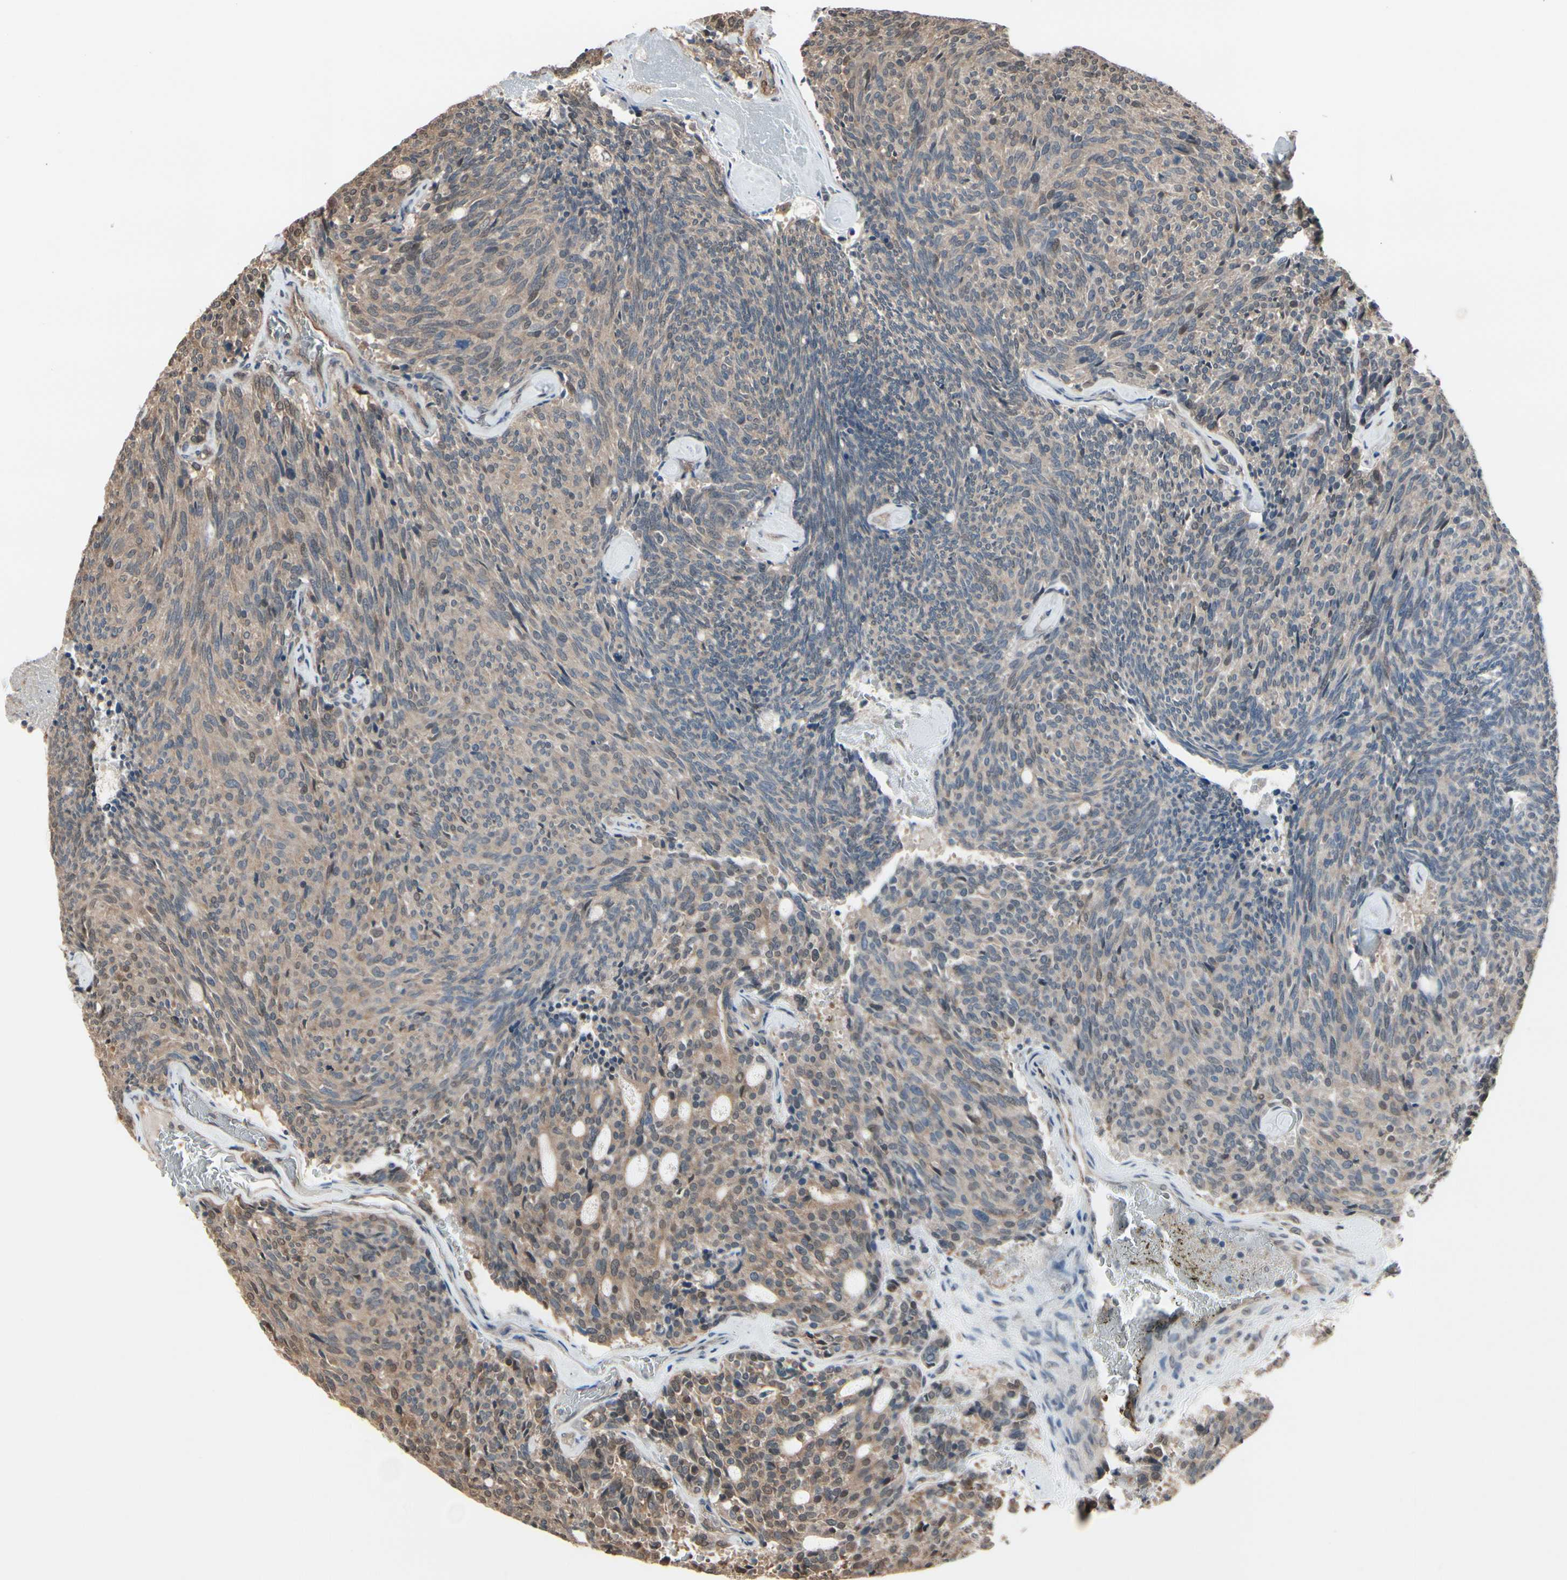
{"staining": {"intensity": "weak", "quantity": ">75%", "location": "cytoplasmic/membranous,nuclear"}, "tissue": "carcinoid", "cell_type": "Tumor cells", "image_type": "cancer", "snomed": [{"axis": "morphology", "description": "Carcinoid, malignant, NOS"}, {"axis": "topography", "description": "Pancreas"}], "caption": "Protein expression by immunohistochemistry exhibits weak cytoplasmic/membranous and nuclear positivity in about >75% of tumor cells in carcinoid (malignant). (Brightfield microscopy of DAB IHC at high magnification).", "gene": "PNPLA7", "patient": {"sex": "female", "age": 54}}